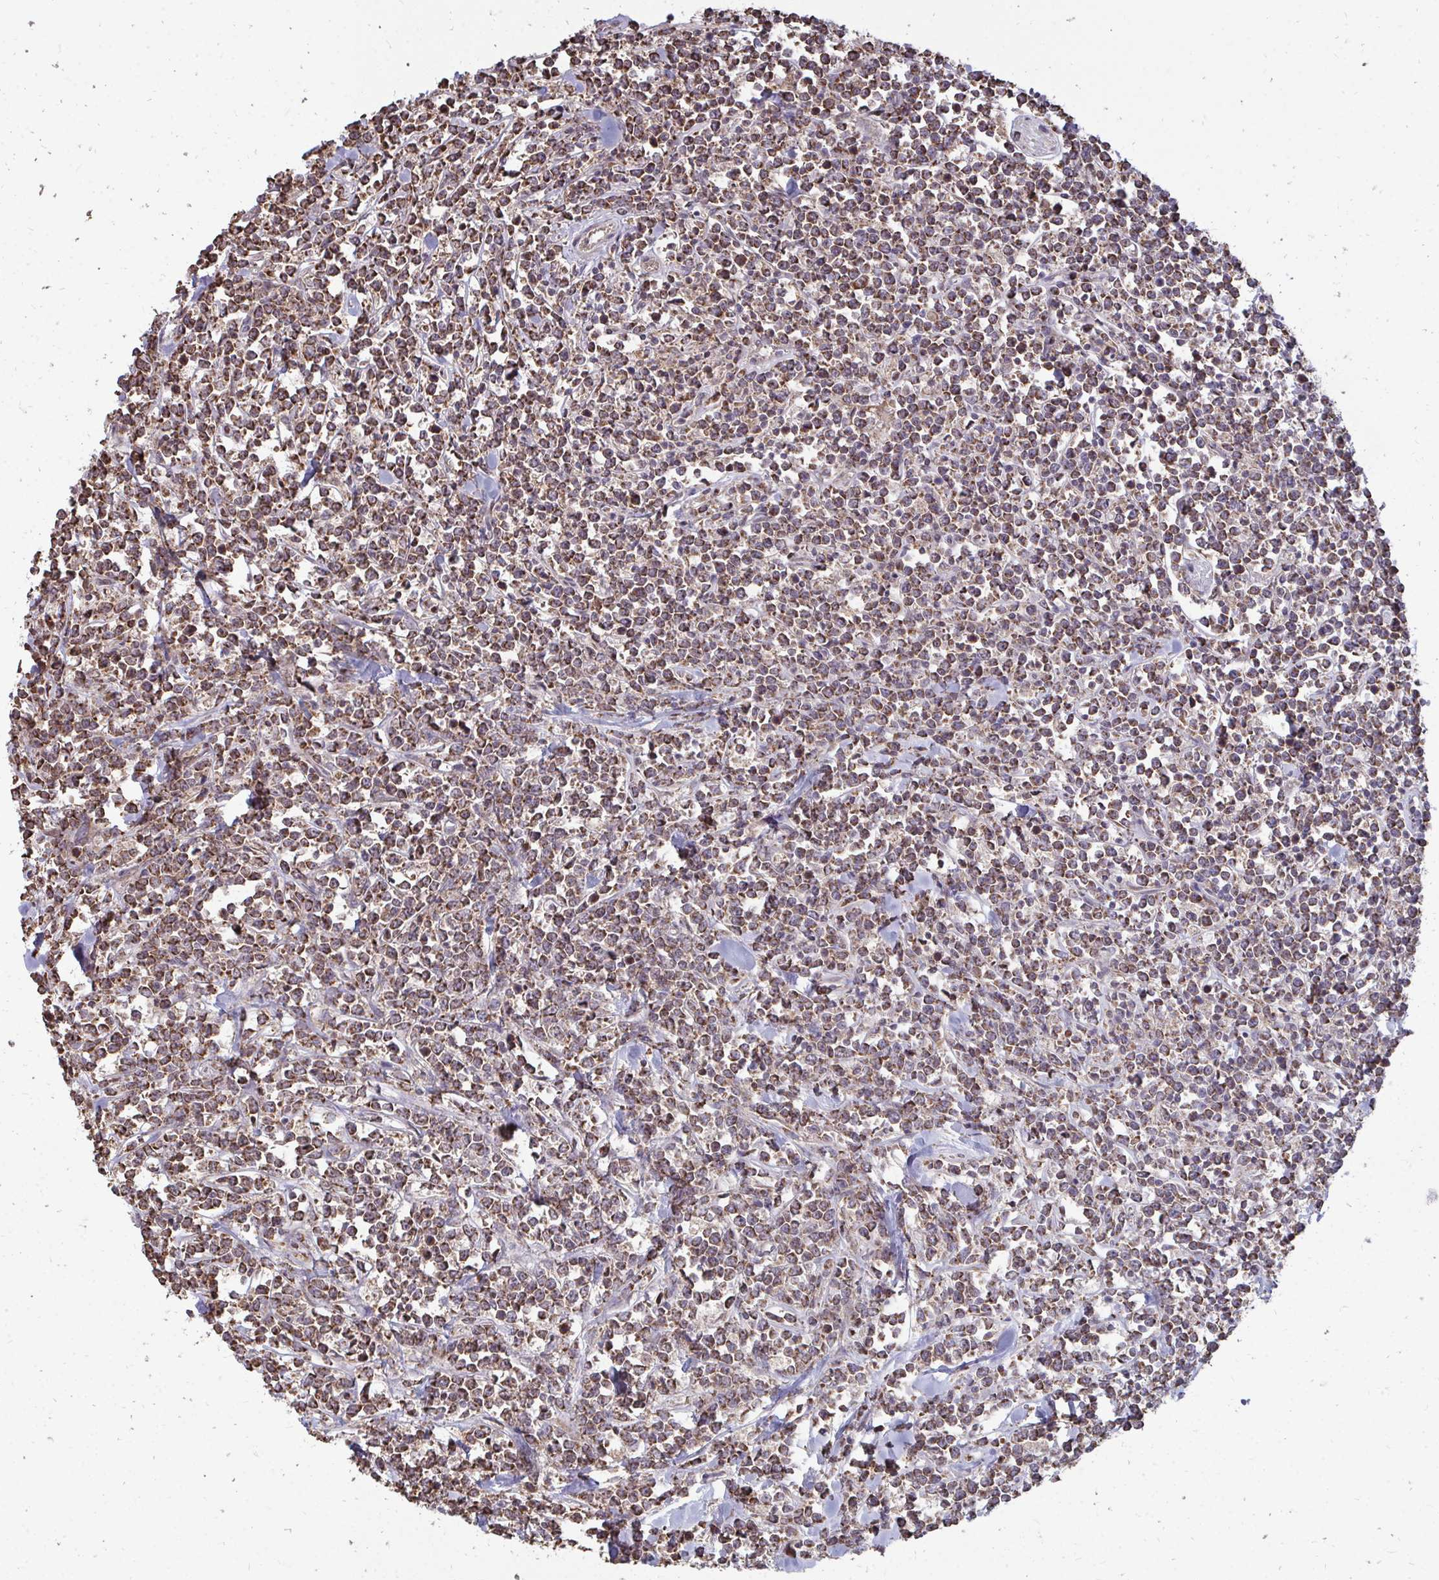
{"staining": {"intensity": "moderate", "quantity": ">75%", "location": "cytoplasmic/membranous"}, "tissue": "lymphoma", "cell_type": "Tumor cells", "image_type": "cancer", "snomed": [{"axis": "morphology", "description": "Malignant lymphoma, non-Hodgkin's type, High grade"}, {"axis": "topography", "description": "Small intestine"}, {"axis": "topography", "description": "Colon"}], "caption": "The immunohistochemical stain shows moderate cytoplasmic/membranous staining in tumor cells of lymphoma tissue.", "gene": "DNAJA2", "patient": {"sex": "male", "age": 8}}